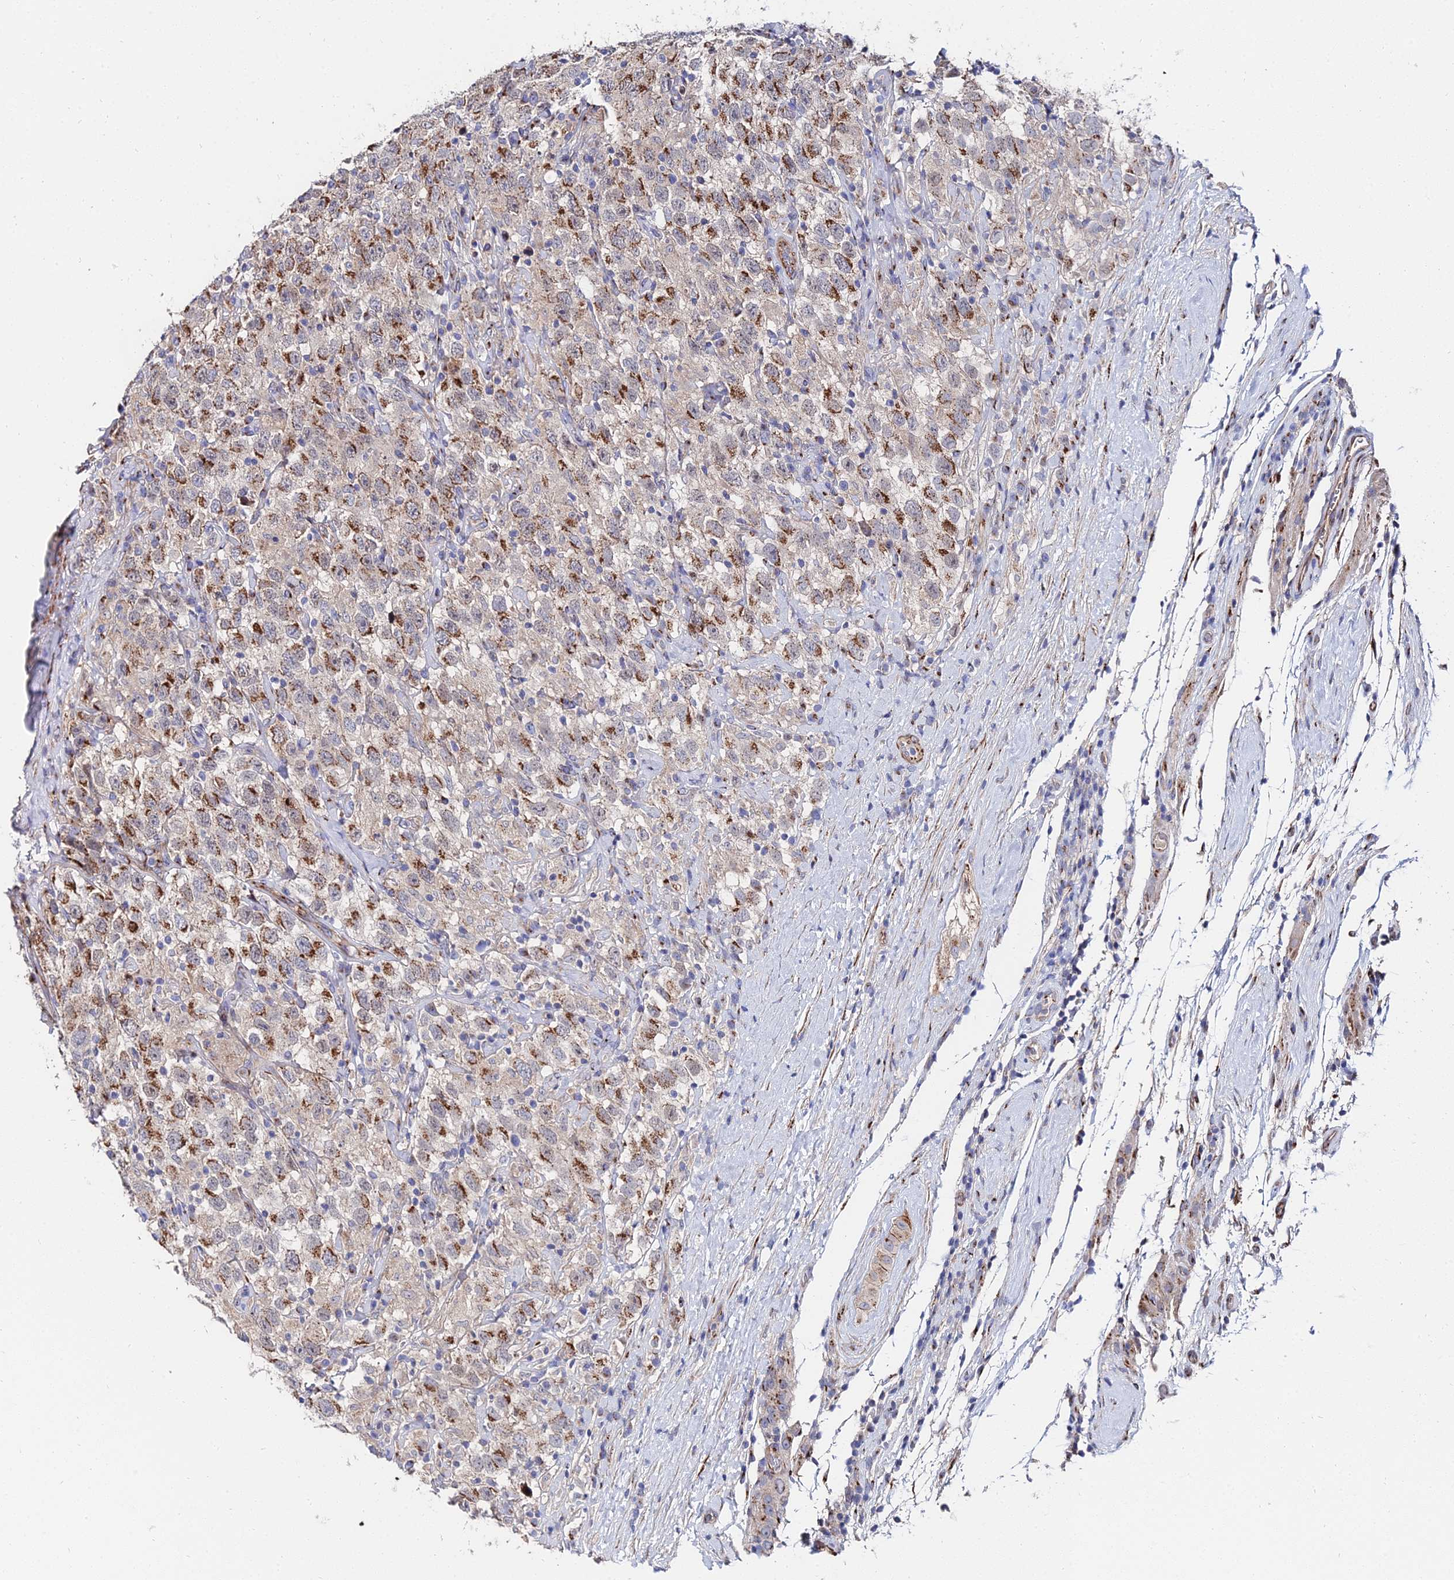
{"staining": {"intensity": "moderate", "quantity": ">75%", "location": "cytoplasmic/membranous"}, "tissue": "testis cancer", "cell_type": "Tumor cells", "image_type": "cancer", "snomed": [{"axis": "morphology", "description": "Seminoma, NOS"}, {"axis": "topography", "description": "Testis"}], "caption": "High-power microscopy captured an immunohistochemistry micrograph of testis cancer, revealing moderate cytoplasmic/membranous positivity in about >75% of tumor cells.", "gene": "BORCS8", "patient": {"sex": "male", "age": 41}}